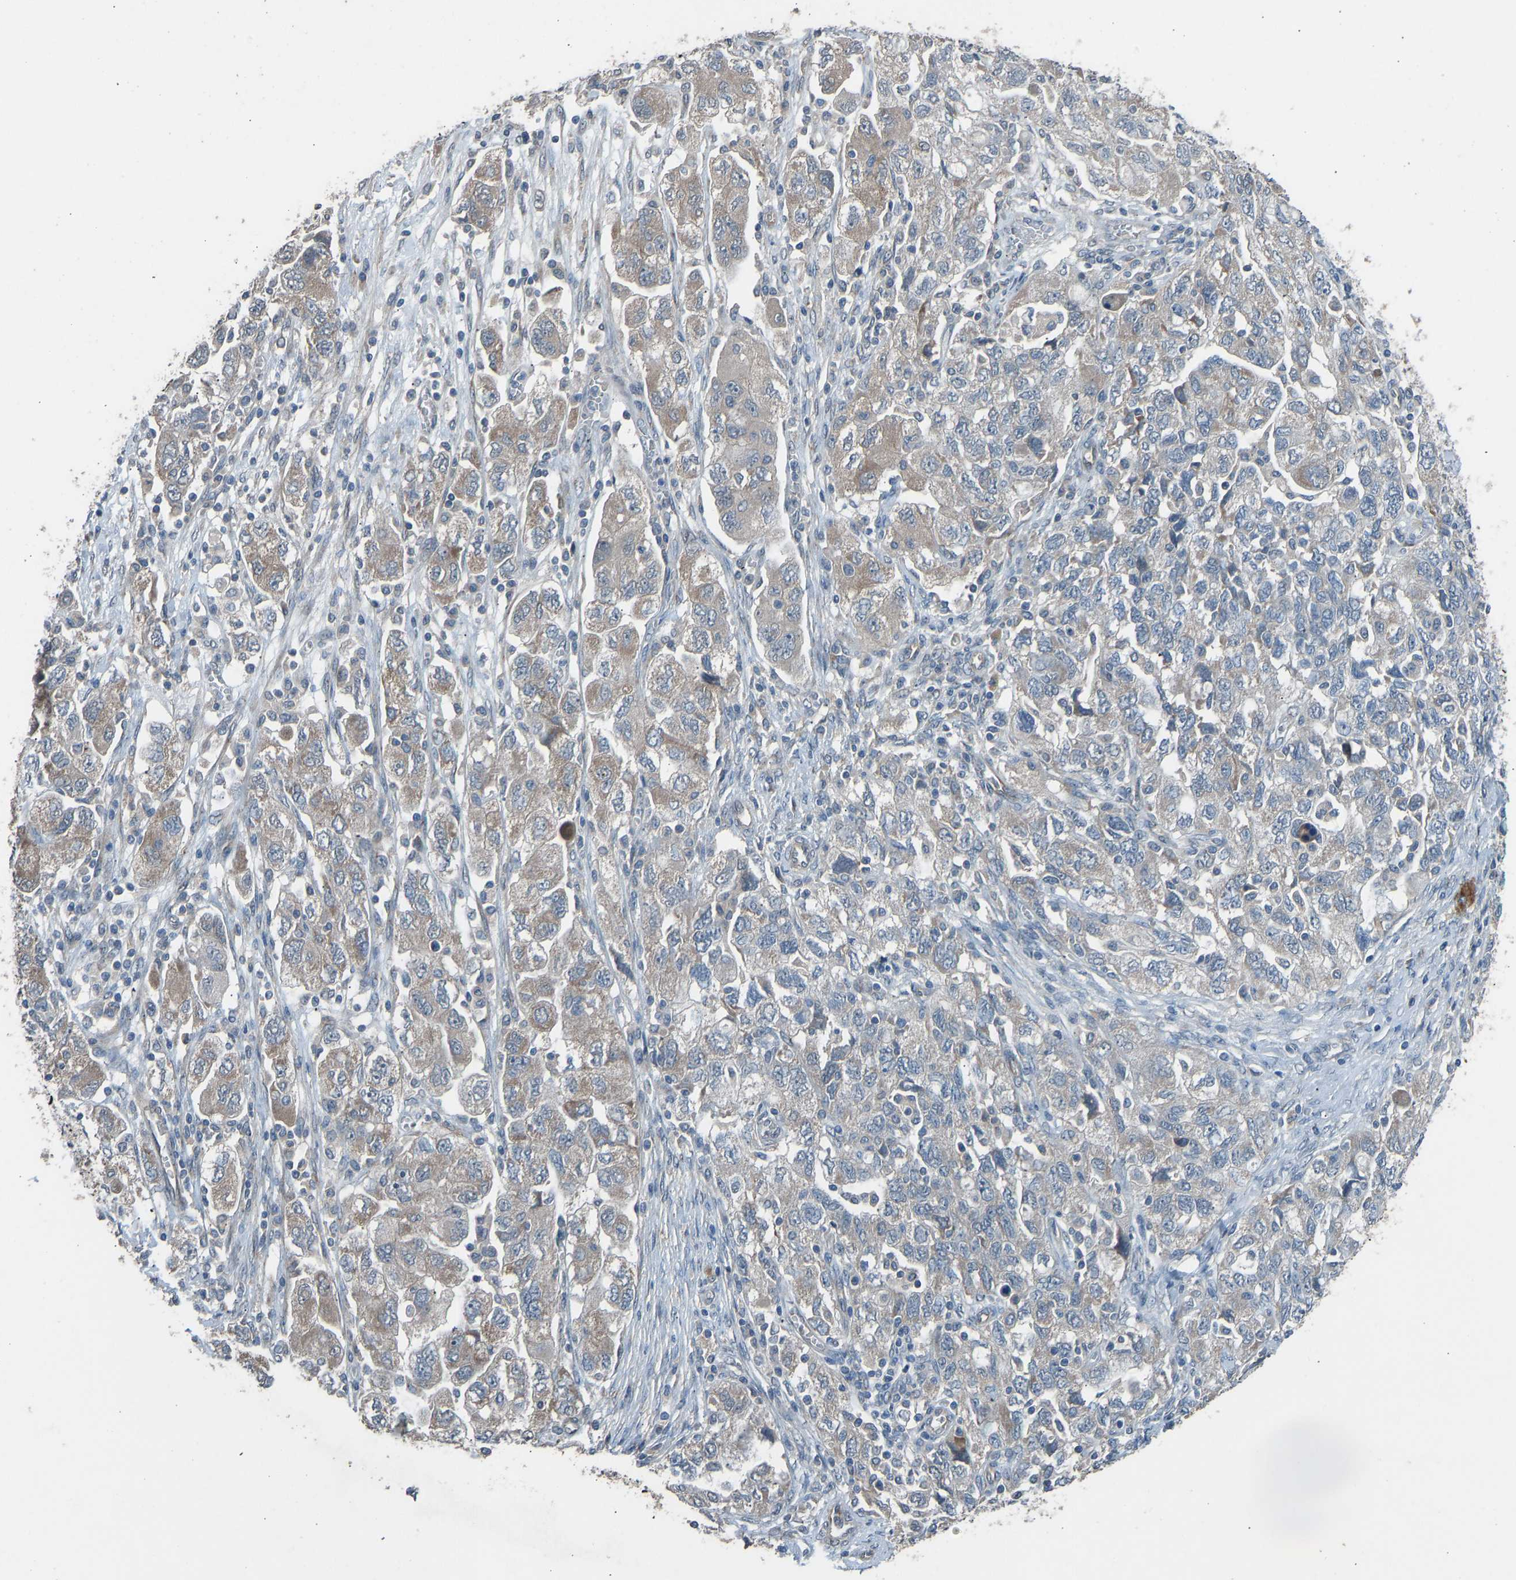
{"staining": {"intensity": "weak", "quantity": ">75%", "location": "cytoplasmic/membranous"}, "tissue": "ovarian cancer", "cell_type": "Tumor cells", "image_type": "cancer", "snomed": [{"axis": "morphology", "description": "Carcinoma, NOS"}, {"axis": "morphology", "description": "Cystadenocarcinoma, serous, NOS"}, {"axis": "topography", "description": "Ovary"}], "caption": "High-magnification brightfield microscopy of ovarian carcinoma stained with DAB (brown) and counterstained with hematoxylin (blue). tumor cells exhibit weak cytoplasmic/membranous expression is appreciated in about>75% of cells.", "gene": "SLC43A1", "patient": {"sex": "female", "age": 69}}